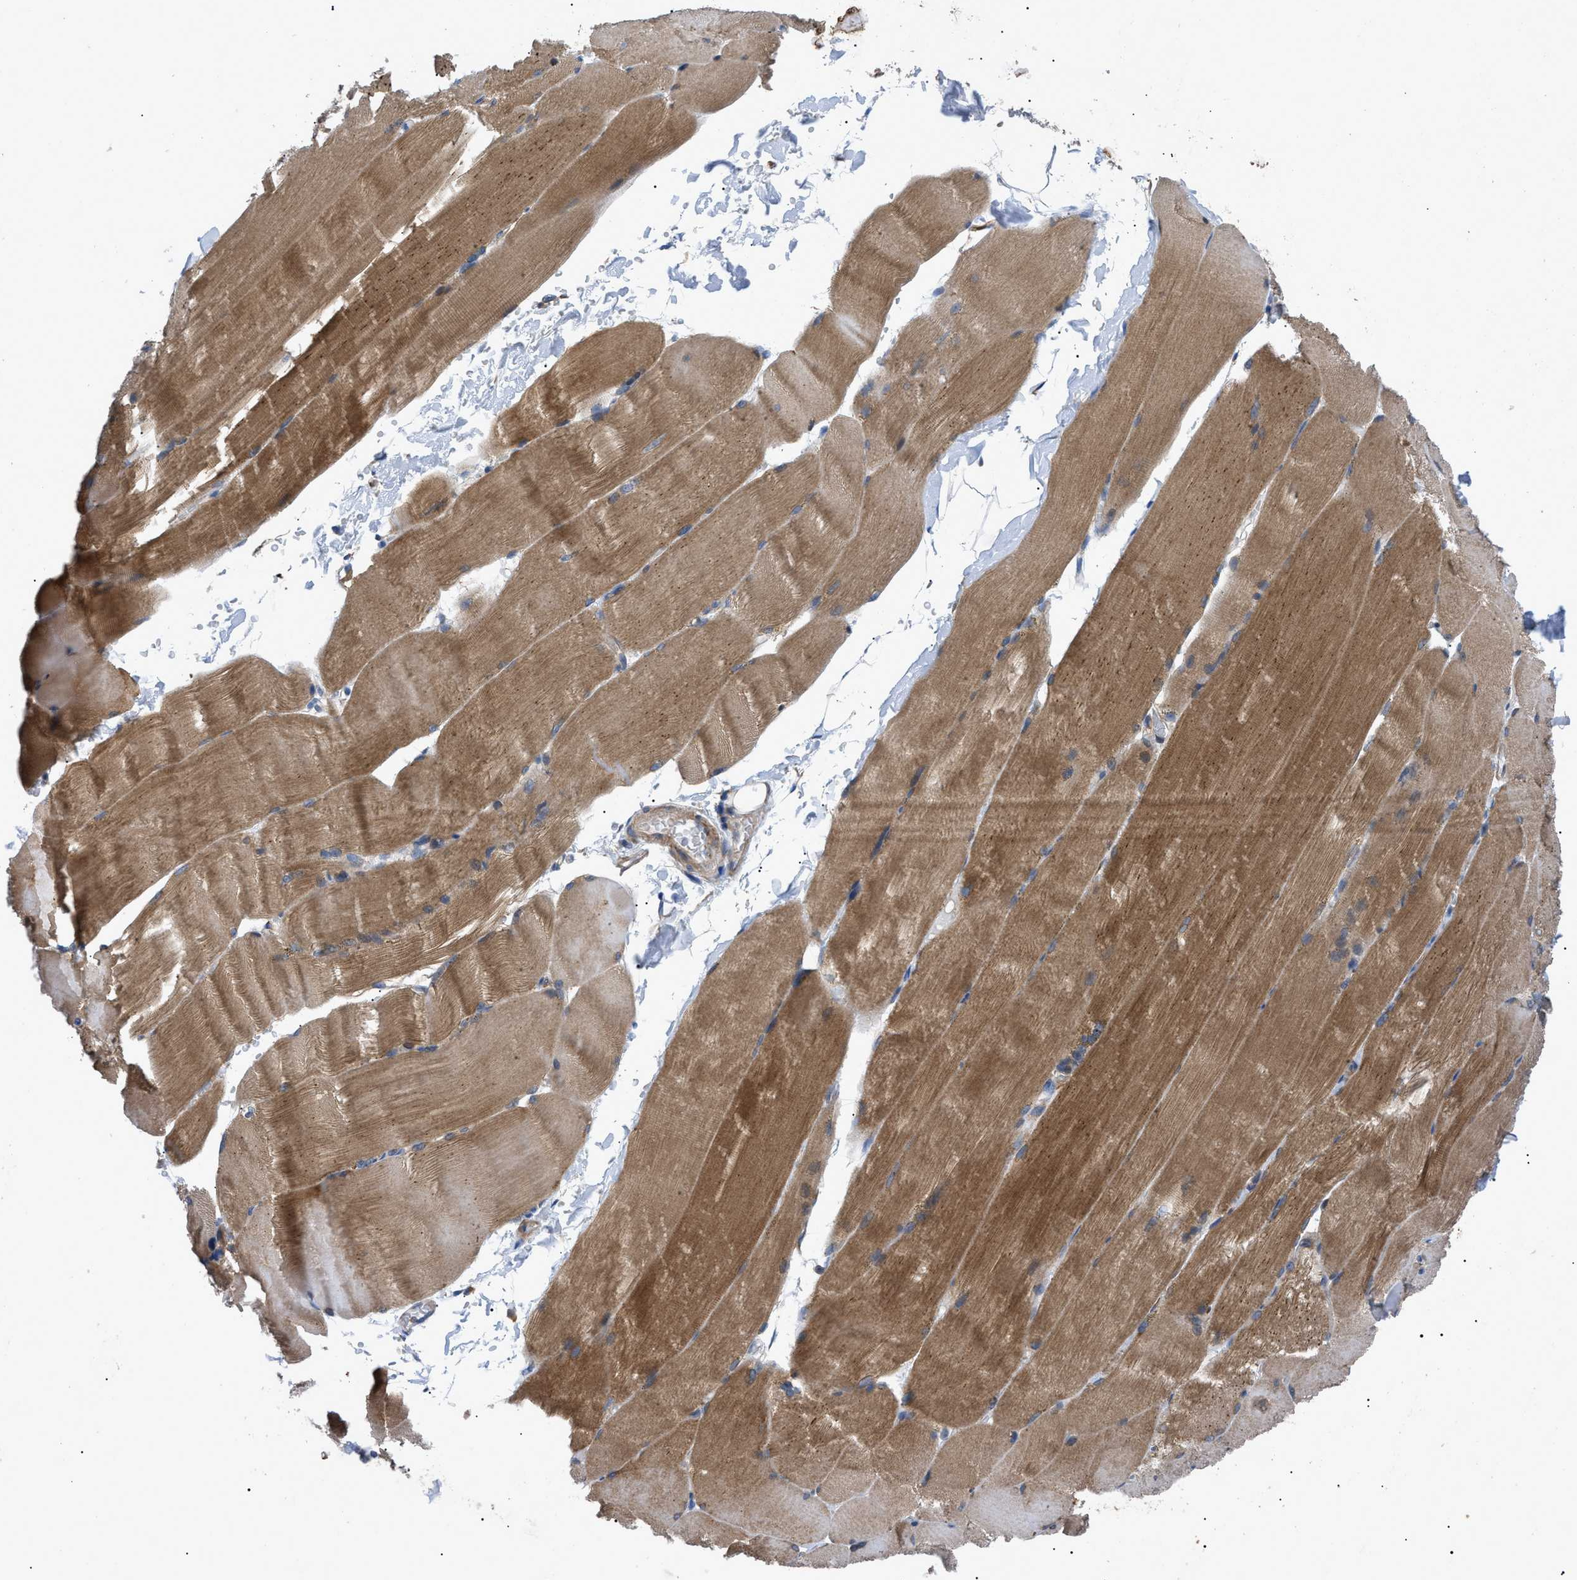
{"staining": {"intensity": "moderate", "quantity": ">75%", "location": "cytoplasmic/membranous"}, "tissue": "skeletal muscle", "cell_type": "Myocytes", "image_type": "normal", "snomed": [{"axis": "morphology", "description": "Normal tissue, NOS"}, {"axis": "topography", "description": "Skin"}, {"axis": "topography", "description": "Skeletal muscle"}], "caption": "Immunohistochemistry (IHC) staining of normal skeletal muscle, which reveals medium levels of moderate cytoplasmic/membranous positivity in about >75% of myocytes indicating moderate cytoplasmic/membranous protein expression. The staining was performed using DAB (brown) for protein detection and nuclei were counterstained in hematoxylin (blue).", "gene": "HSPB8", "patient": {"sex": "male", "age": 83}}